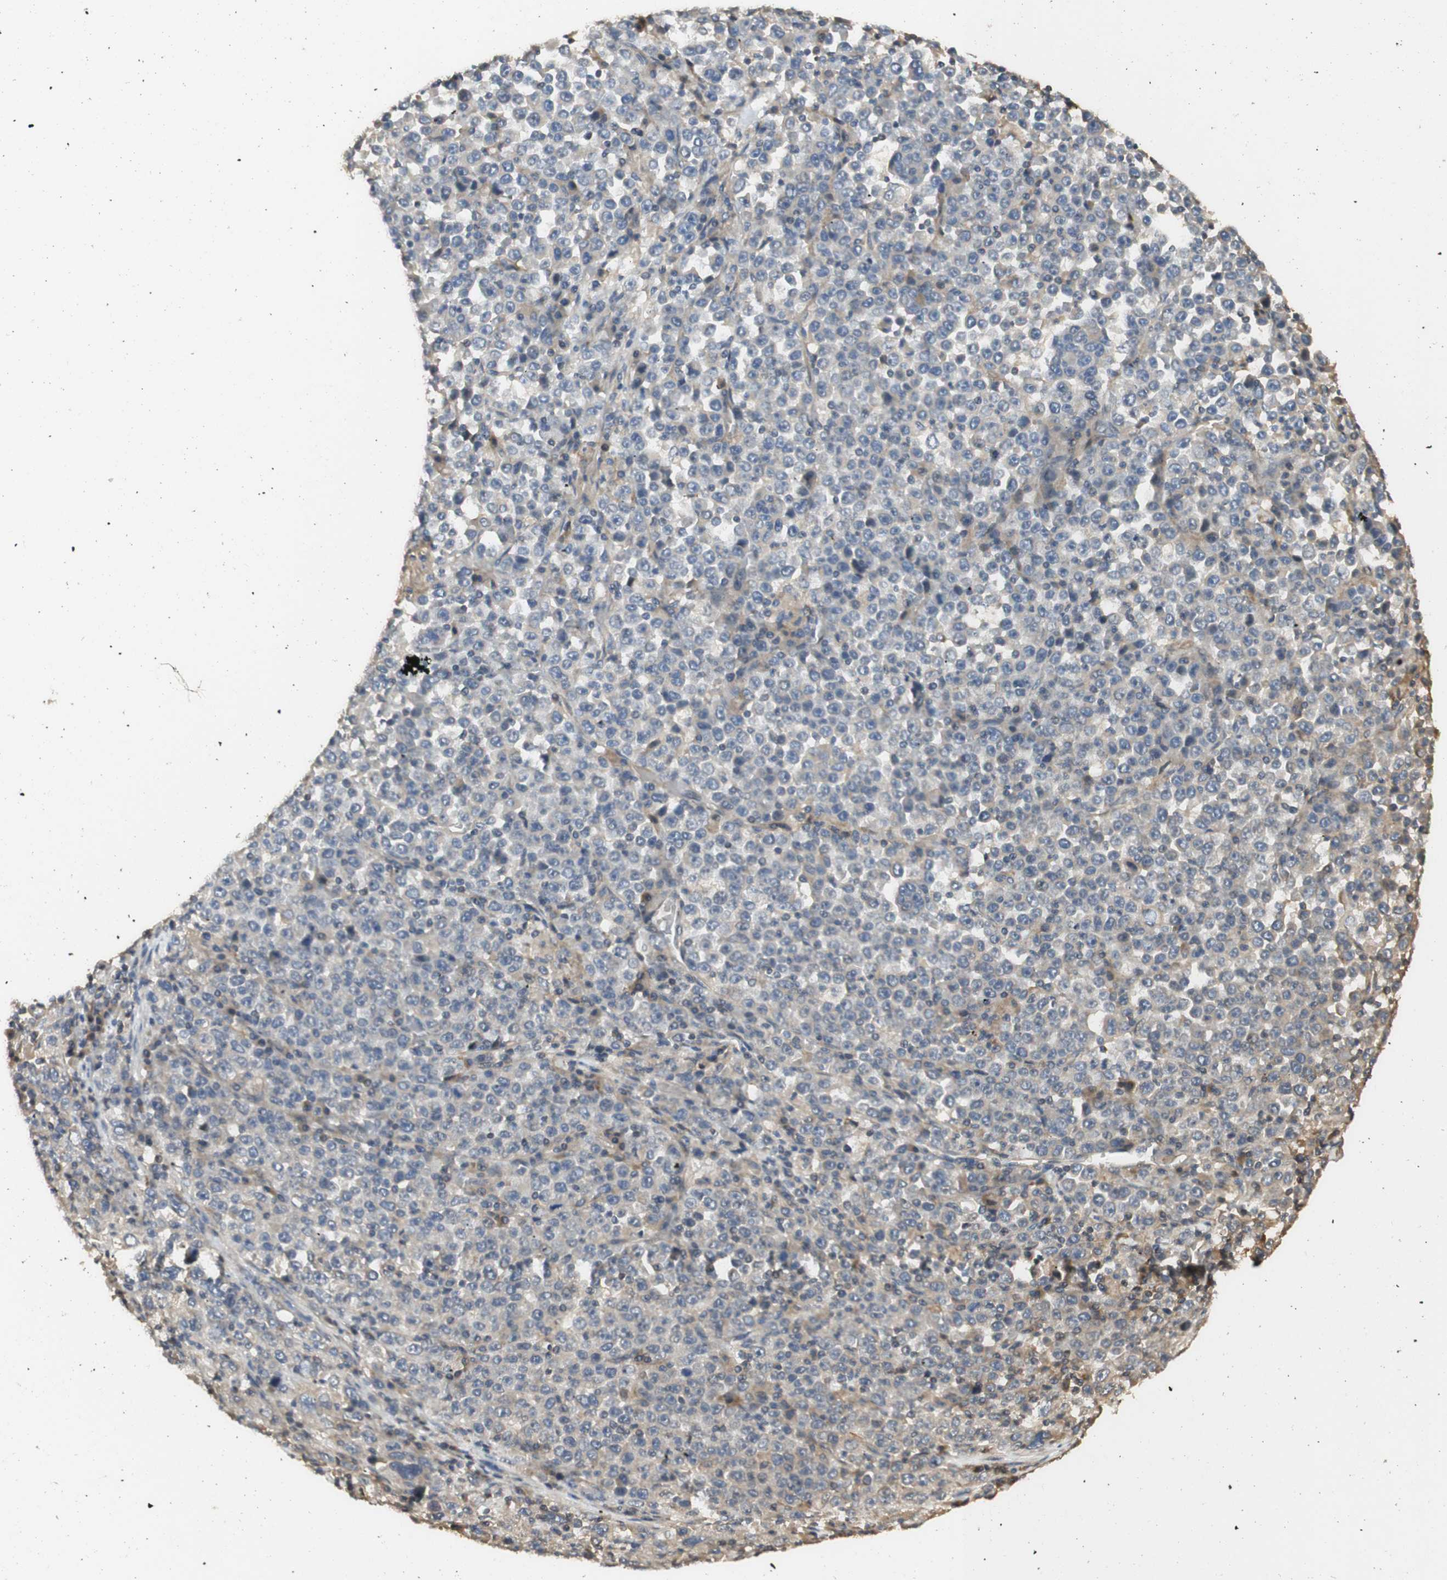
{"staining": {"intensity": "weak", "quantity": "<25%", "location": "cytoplasmic/membranous"}, "tissue": "stomach cancer", "cell_type": "Tumor cells", "image_type": "cancer", "snomed": [{"axis": "morphology", "description": "Normal tissue, NOS"}, {"axis": "morphology", "description": "Adenocarcinoma, NOS"}, {"axis": "topography", "description": "Stomach, upper"}, {"axis": "topography", "description": "Stomach"}], "caption": "Immunohistochemistry (IHC) of human stomach adenocarcinoma demonstrates no positivity in tumor cells. (Stains: DAB (3,3'-diaminobenzidine) immunohistochemistry (IHC) with hematoxylin counter stain, Microscopy: brightfield microscopy at high magnification).", "gene": "AGER", "patient": {"sex": "male", "age": 59}}